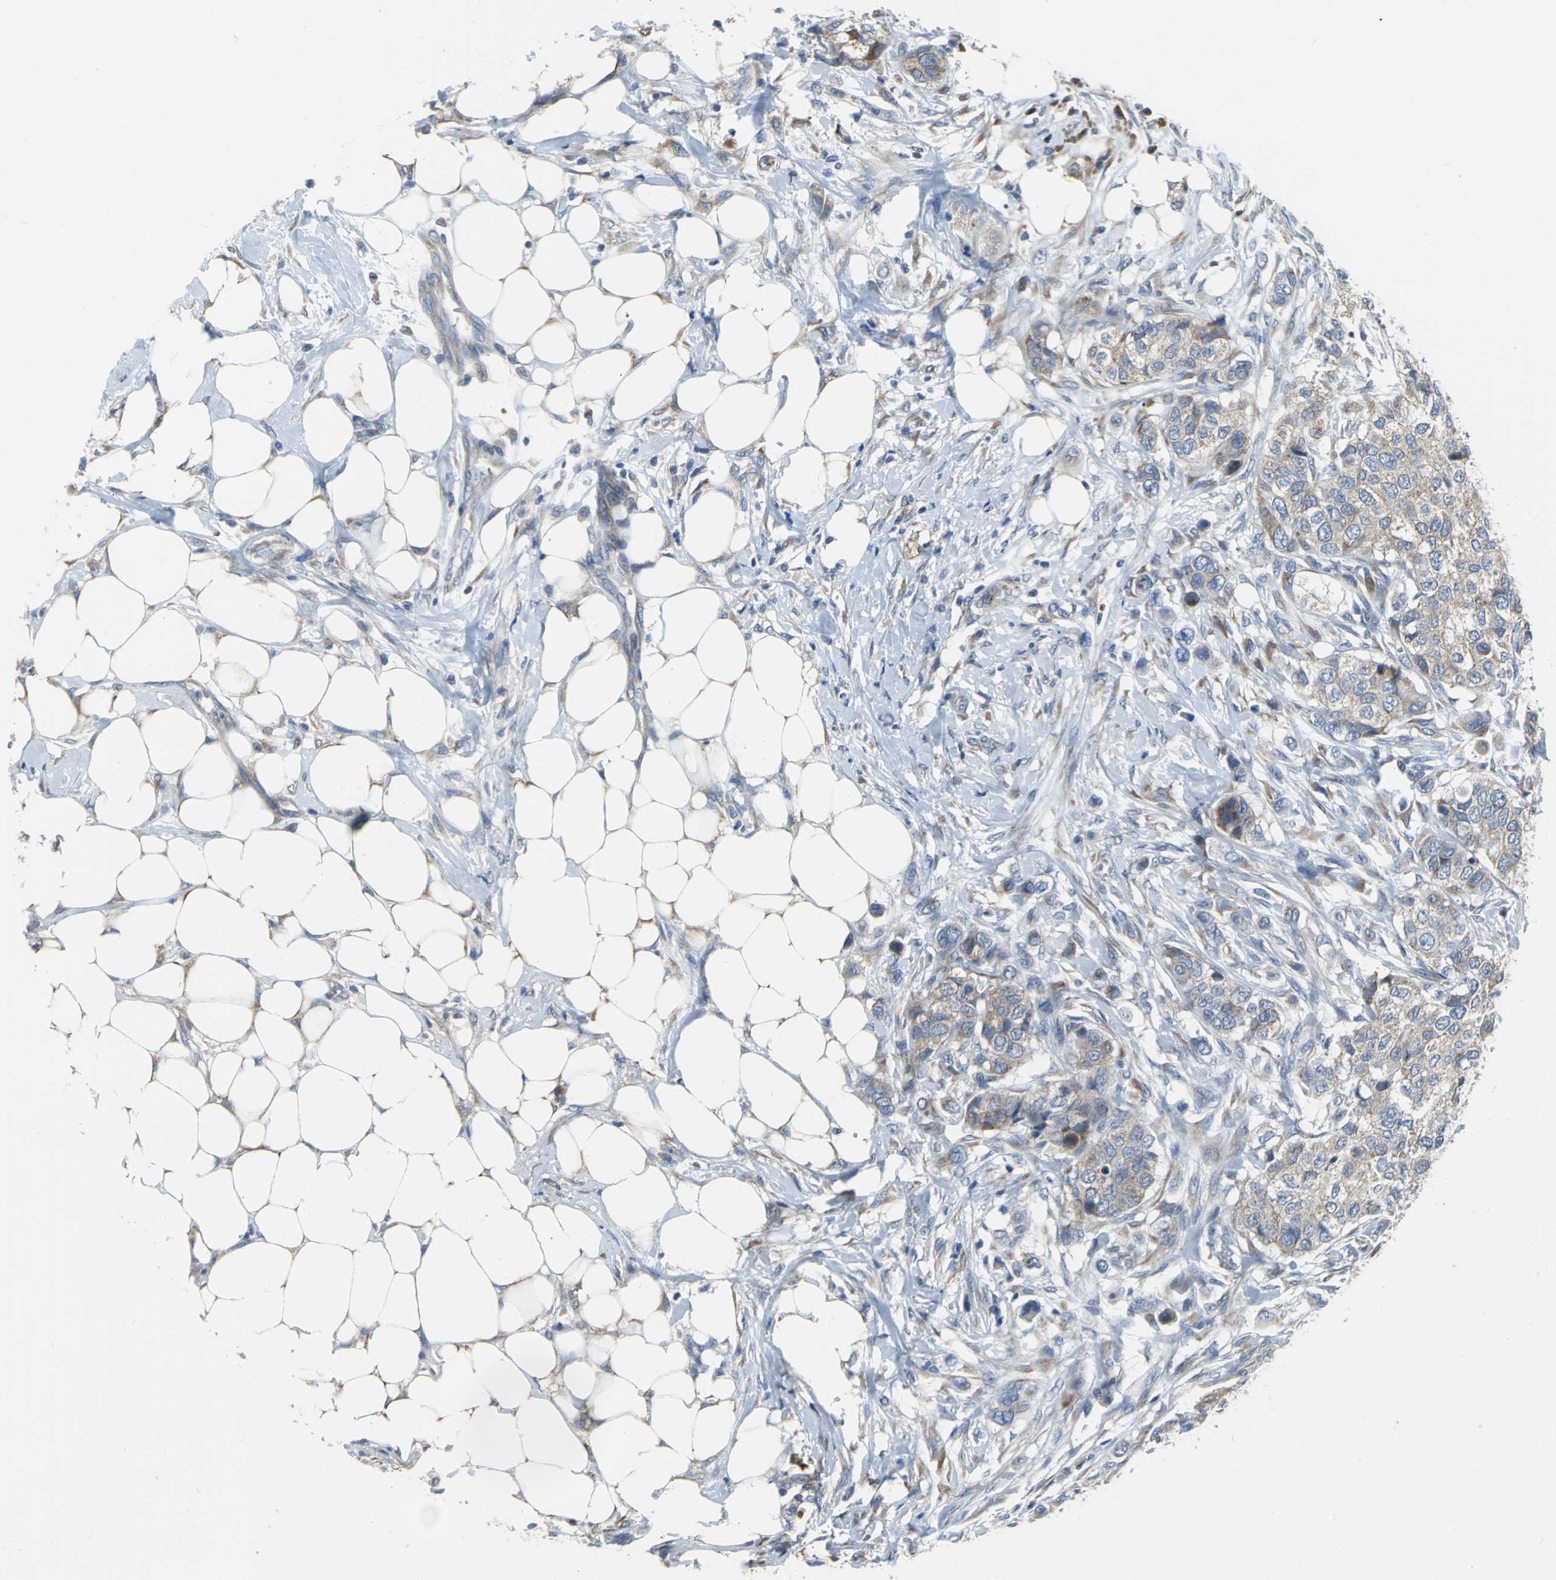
{"staining": {"intensity": "weak", "quantity": ">75%", "location": "cytoplasmic/membranous"}, "tissue": "breast cancer", "cell_type": "Tumor cells", "image_type": "cancer", "snomed": [{"axis": "morphology", "description": "Normal tissue, NOS"}, {"axis": "morphology", "description": "Duct carcinoma"}, {"axis": "topography", "description": "Breast"}], "caption": "Immunohistochemistry (IHC) image of human breast cancer (infiltrating ductal carcinoma) stained for a protein (brown), which shows low levels of weak cytoplasmic/membranous expression in approximately >75% of tumor cells.", "gene": "EIF5A", "patient": {"sex": "female", "age": 49}}